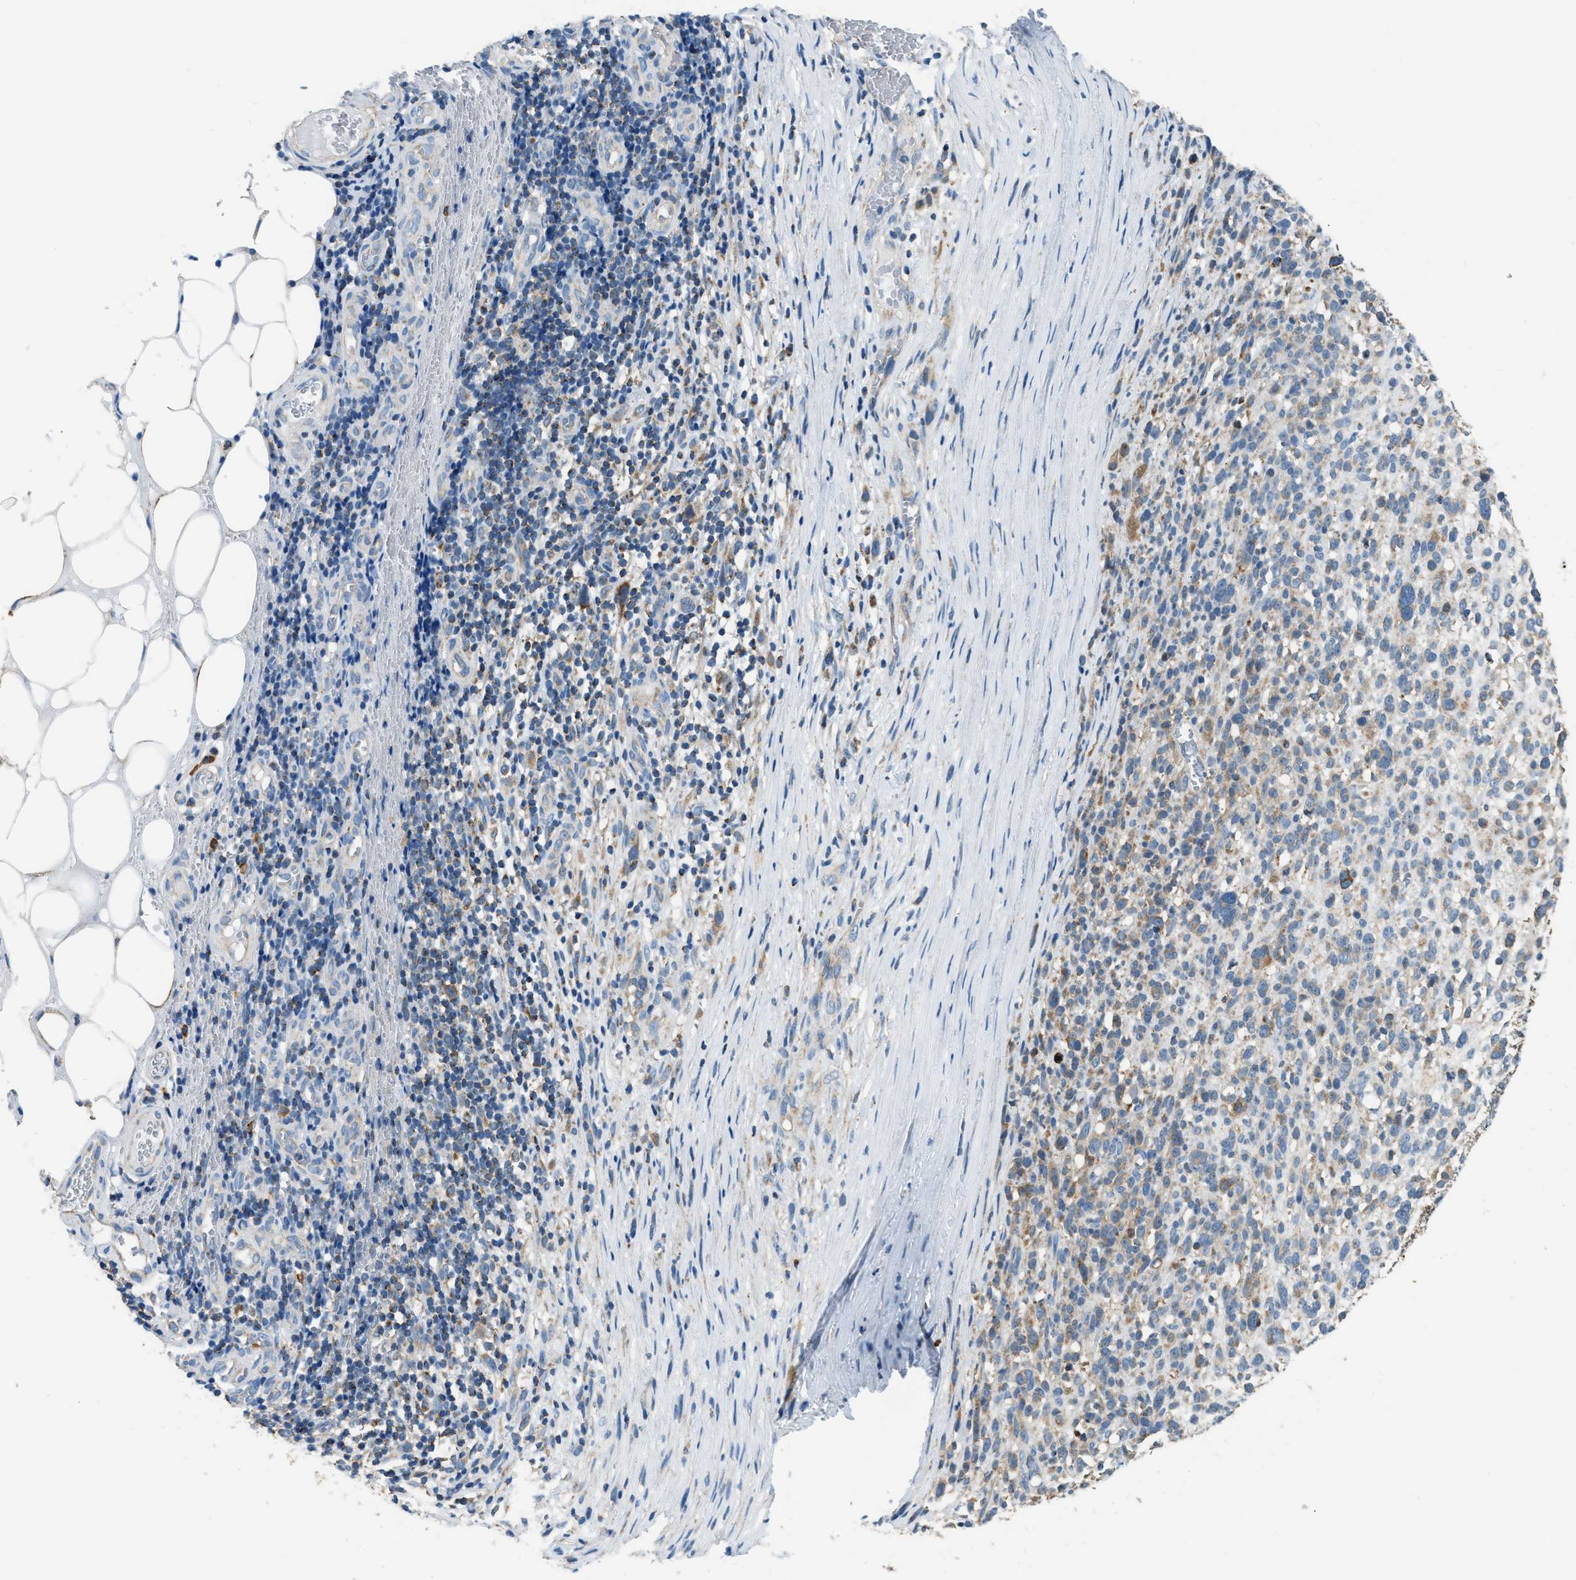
{"staining": {"intensity": "weak", "quantity": "<25%", "location": "cytoplasmic/membranous"}, "tissue": "melanoma", "cell_type": "Tumor cells", "image_type": "cancer", "snomed": [{"axis": "morphology", "description": "Malignant melanoma, NOS"}, {"axis": "topography", "description": "Skin"}], "caption": "Immunohistochemistry photomicrograph of melanoma stained for a protein (brown), which demonstrates no expression in tumor cells.", "gene": "ETFB", "patient": {"sex": "female", "age": 55}}